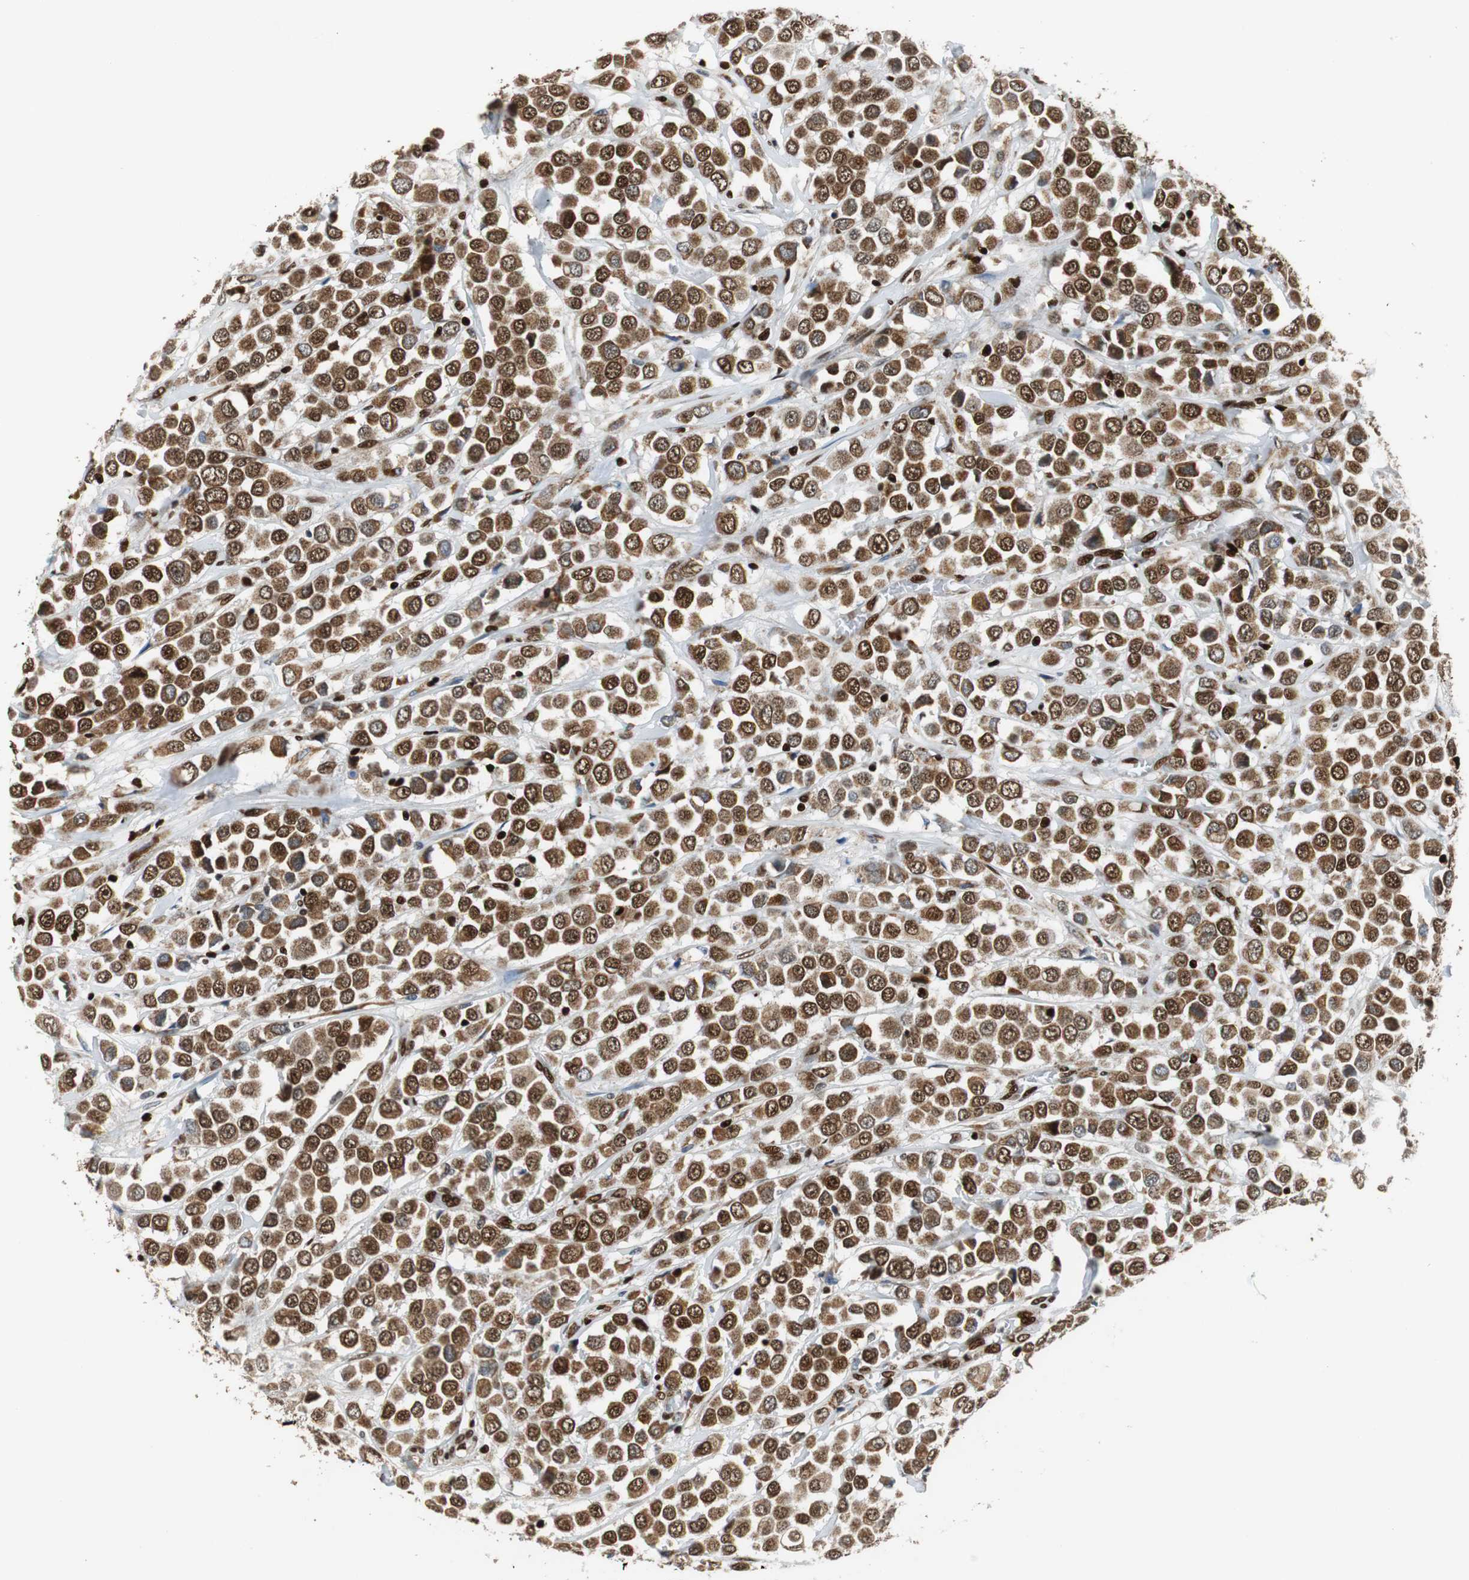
{"staining": {"intensity": "moderate", "quantity": ">75%", "location": "cytoplasmic/membranous,nuclear"}, "tissue": "breast cancer", "cell_type": "Tumor cells", "image_type": "cancer", "snomed": [{"axis": "morphology", "description": "Duct carcinoma"}, {"axis": "topography", "description": "Breast"}], "caption": "Breast cancer was stained to show a protein in brown. There is medium levels of moderate cytoplasmic/membranous and nuclear staining in approximately >75% of tumor cells.", "gene": "HDAC1", "patient": {"sex": "female", "age": 61}}